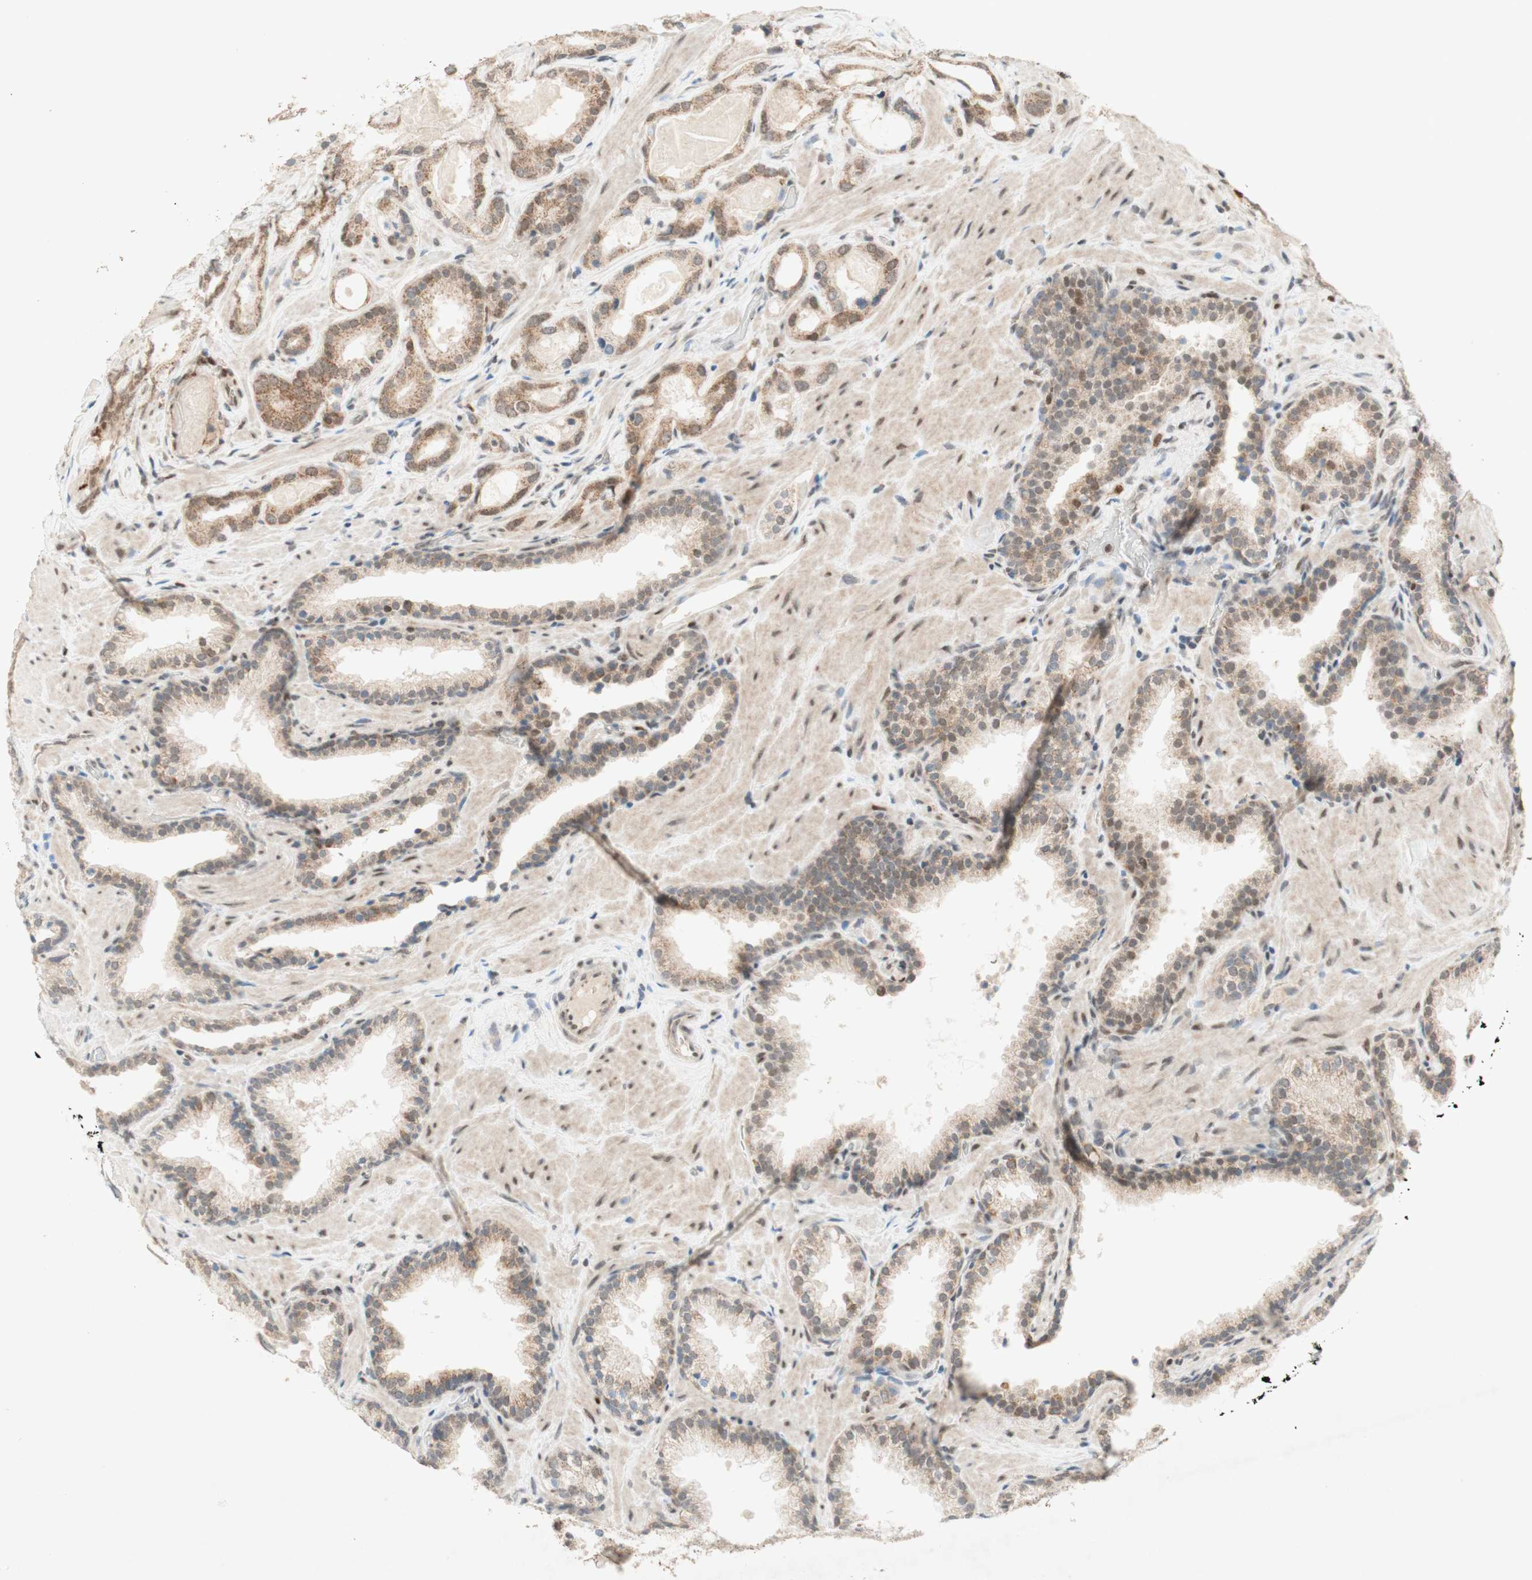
{"staining": {"intensity": "weak", "quantity": ">75%", "location": "cytoplasmic/membranous"}, "tissue": "prostate cancer", "cell_type": "Tumor cells", "image_type": "cancer", "snomed": [{"axis": "morphology", "description": "Adenocarcinoma, High grade"}, {"axis": "topography", "description": "Prostate"}], "caption": "Protein analysis of adenocarcinoma (high-grade) (prostate) tissue reveals weak cytoplasmic/membranous staining in about >75% of tumor cells. The staining is performed using DAB brown chromogen to label protein expression. The nuclei are counter-stained blue using hematoxylin.", "gene": "DNMT3A", "patient": {"sex": "male", "age": 64}}